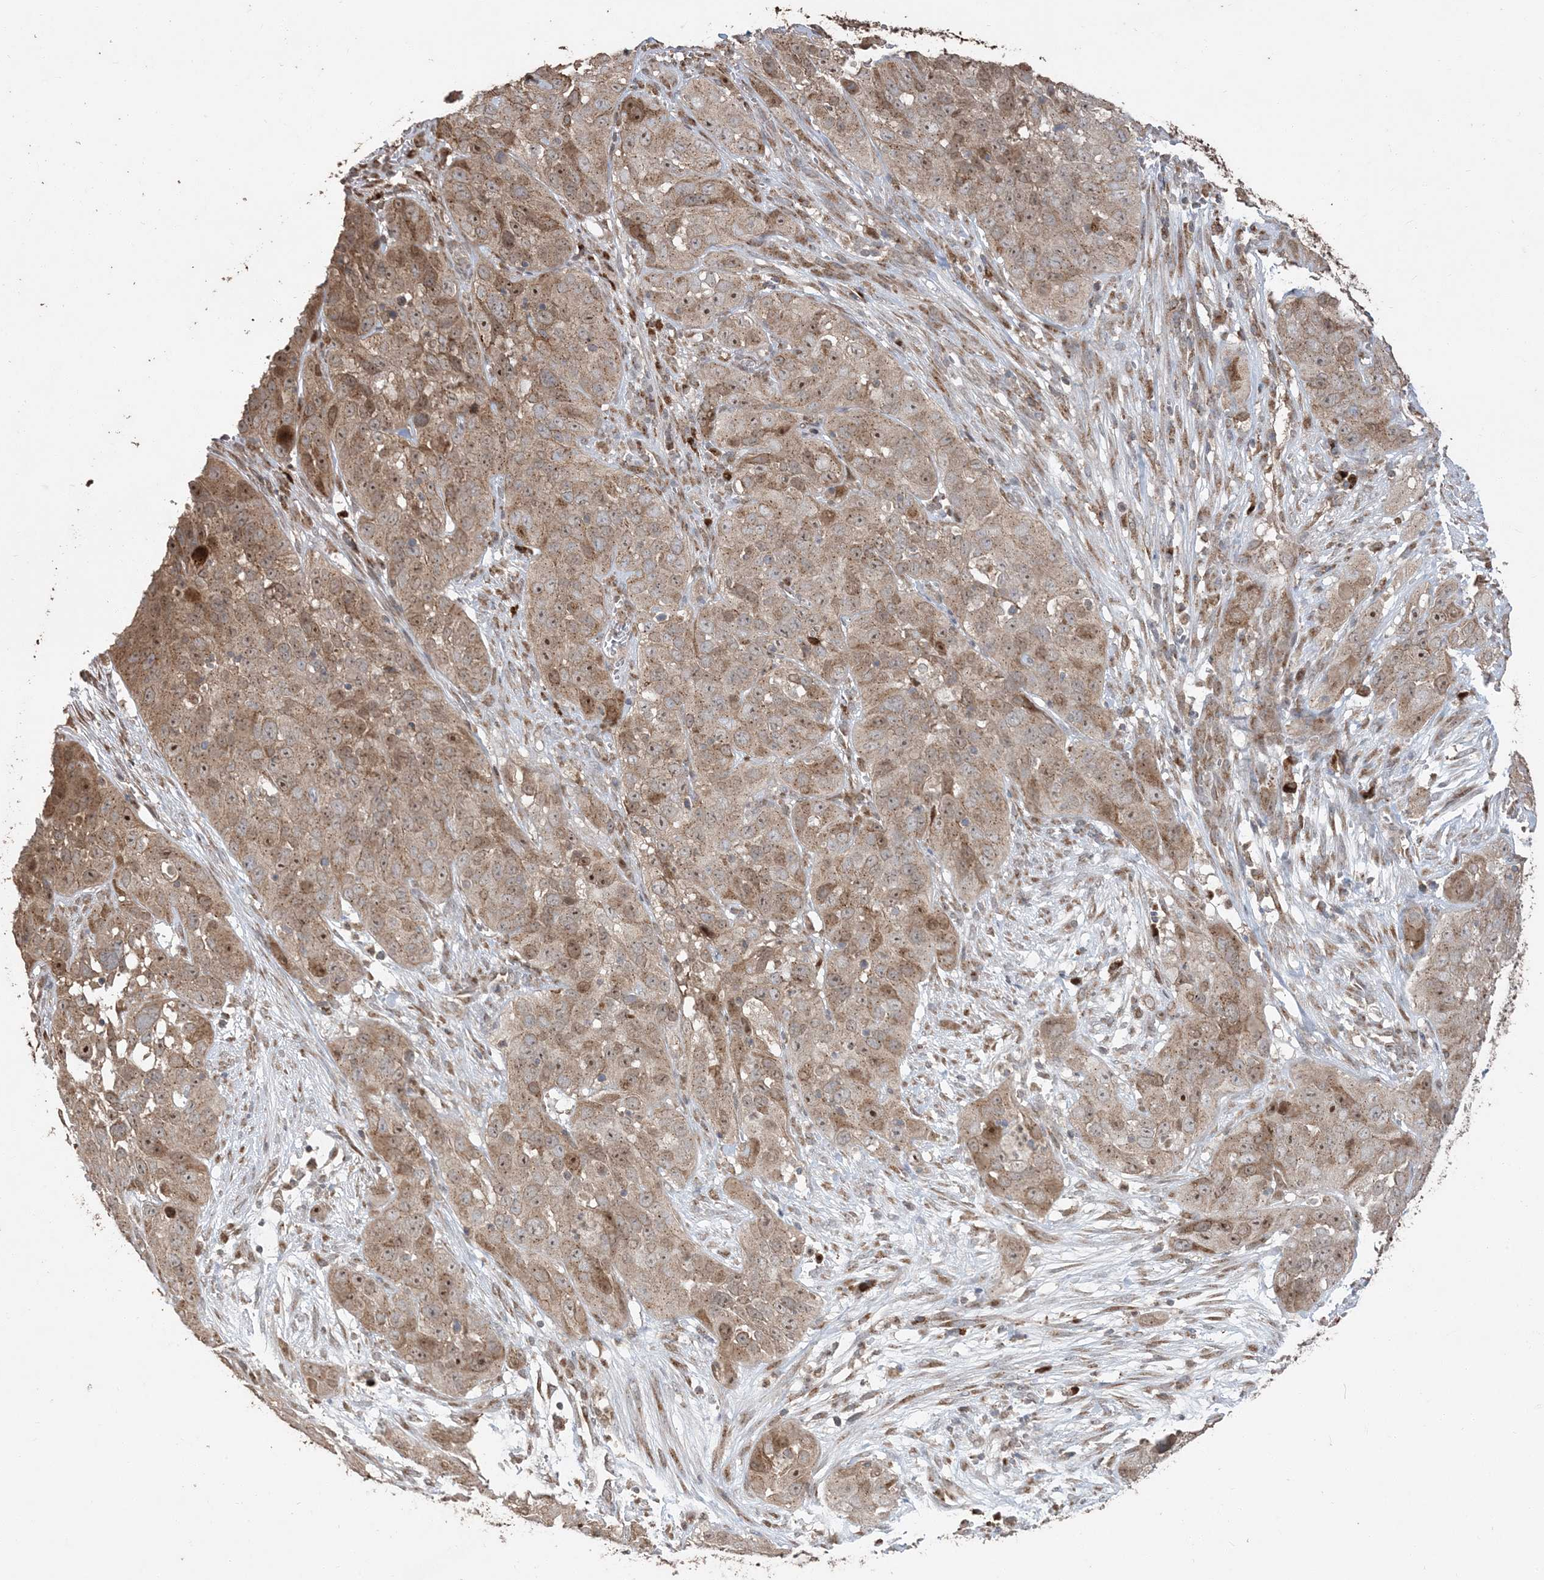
{"staining": {"intensity": "moderate", "quantity": ">75%", "location": "cytoplasmic/membranous"}, "tissue": "cervical cancer", "cell_type": "Tumor cells", "image_type": "cancer", "snomed": [{"axis": "morphology", "description": "Squamous cell carcinoma, NOS"}, {"axis": "topography", "description": "Cervix"}], "caption": "Brown immunohistochemical staining in cervical cancer (squamous cell carcinoma) displays moderate cytoplasmic/membranous staining in approximately >75% of tumor cells. (Brightfield microscopy of DAB IHC at high magnification).", "gene": "RER1", "patient": {"sex": "female", "age": 32}}